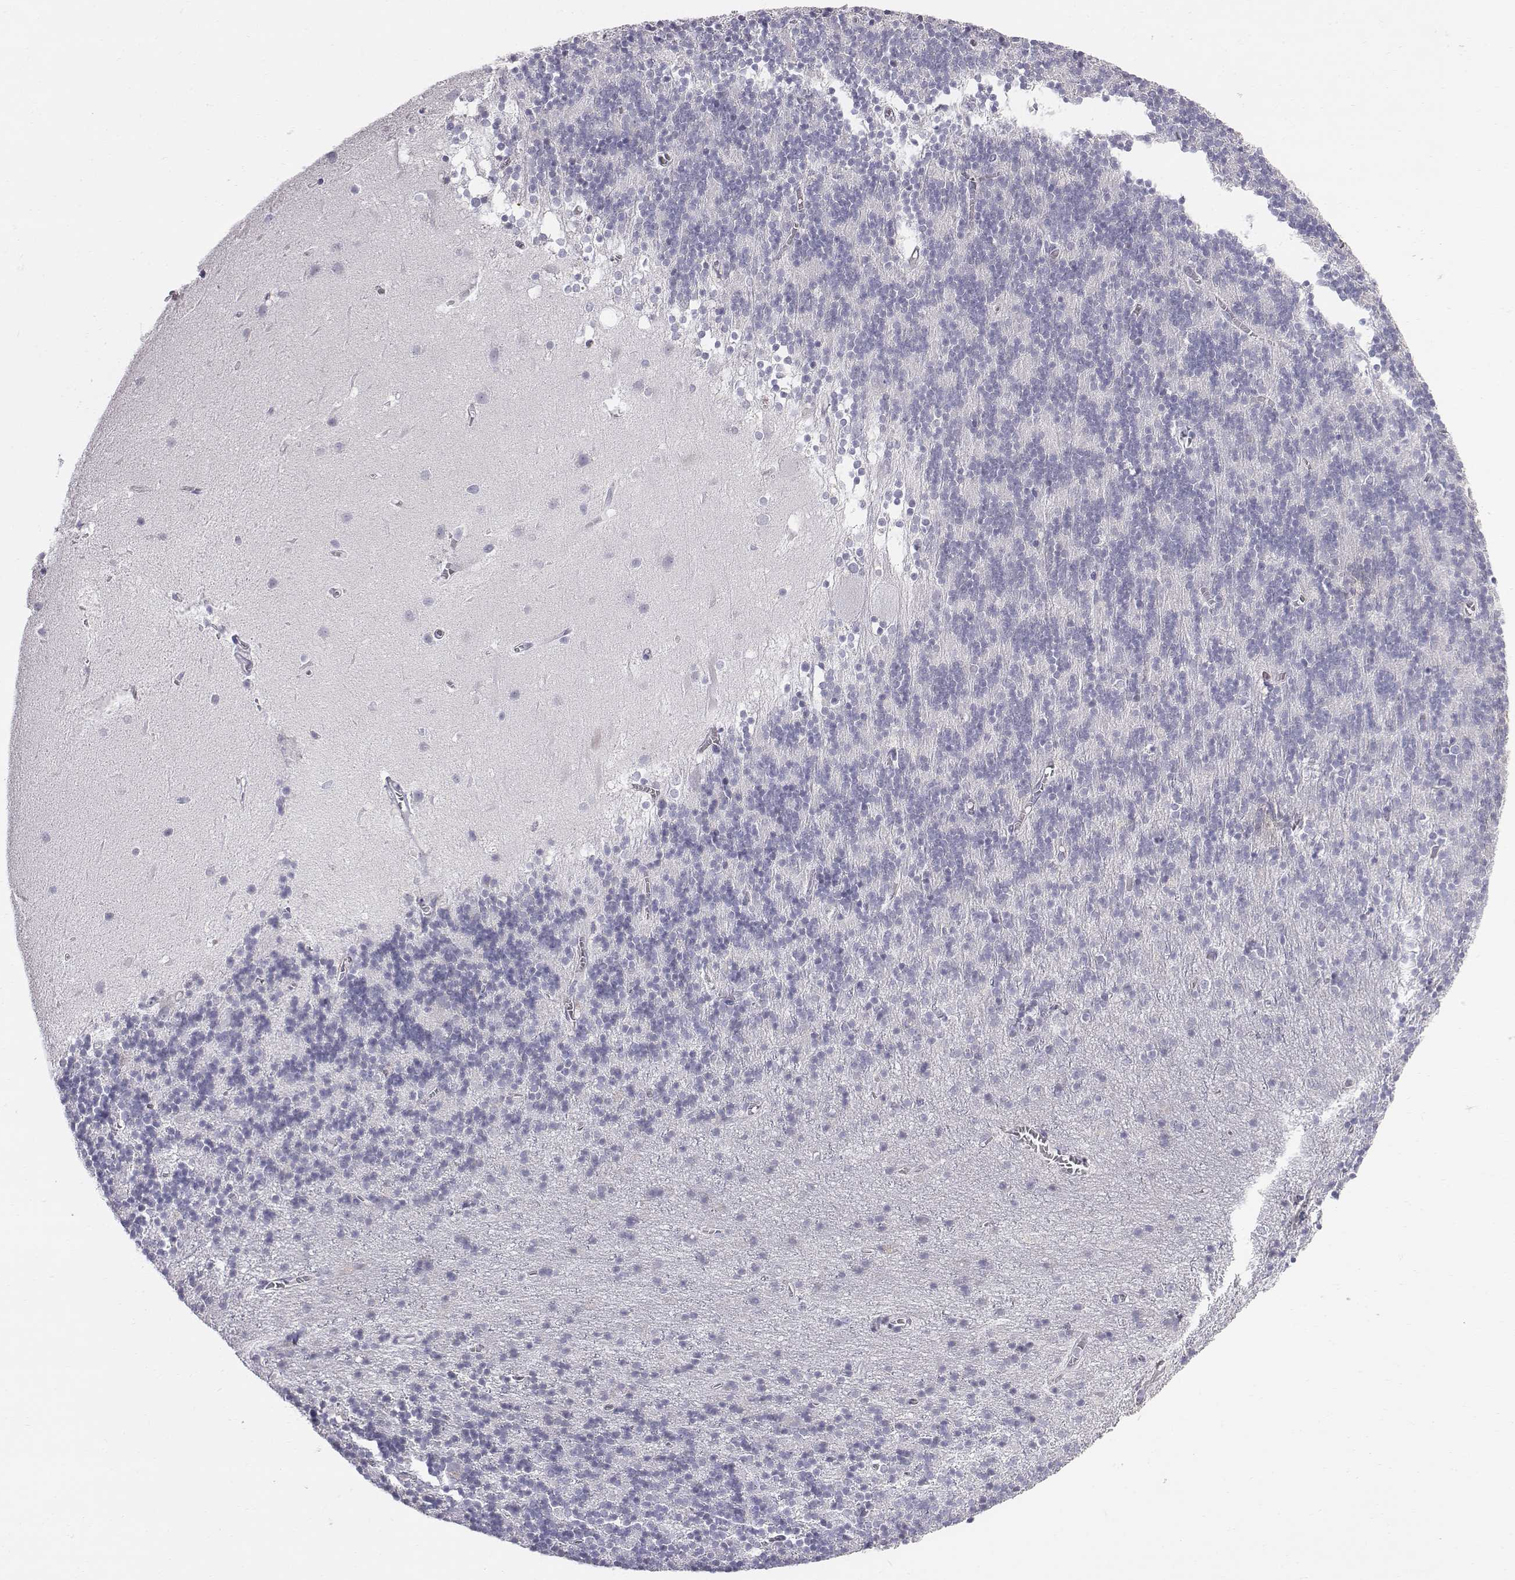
{"staining": {"intensity": "negative", "quantity": "none", "location": "none"}, "tissue": "cerebellum", "cell_type": "Cells in granular layer", "image_type": "normal", "snomed": [{"axis": "morphology", "description": "Normal tissue, NOS"}, {"axis": "topography", "description": "Cerebellum"}], "caption": "A histopathology image of cerebellum stained for a protein demonstrates no brown staining in cells in granular layer.", "gene": "C6orf58", "patient": {"sex": "male", "age": 70}}